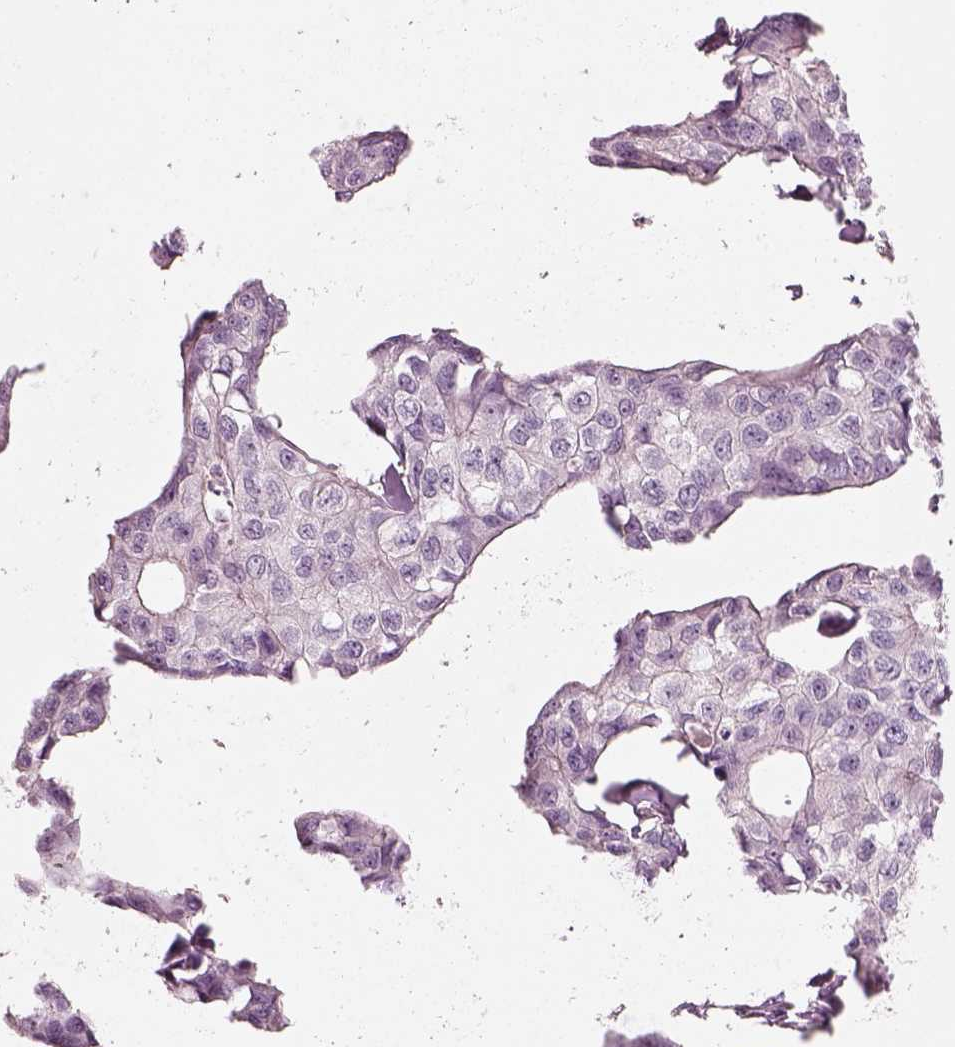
{"staining": {"intensity": "negative", "quantity": "none", "location": "none"}, "tissue": "breast cancer", "cell_type": "Tumor cells", "image_type": "cancer", "snomed": [{"axis": "morphology", "description": "Duct carcinoma"}, {"axis": "topography", "description": "Breast"}], "caption": "Photomicrograph shows no protein expression in tumor cells of breast invasive ductal carcinoma tissue.", "gene": "SLC27A2", "patient": {"sex": "female", "age": 80}}